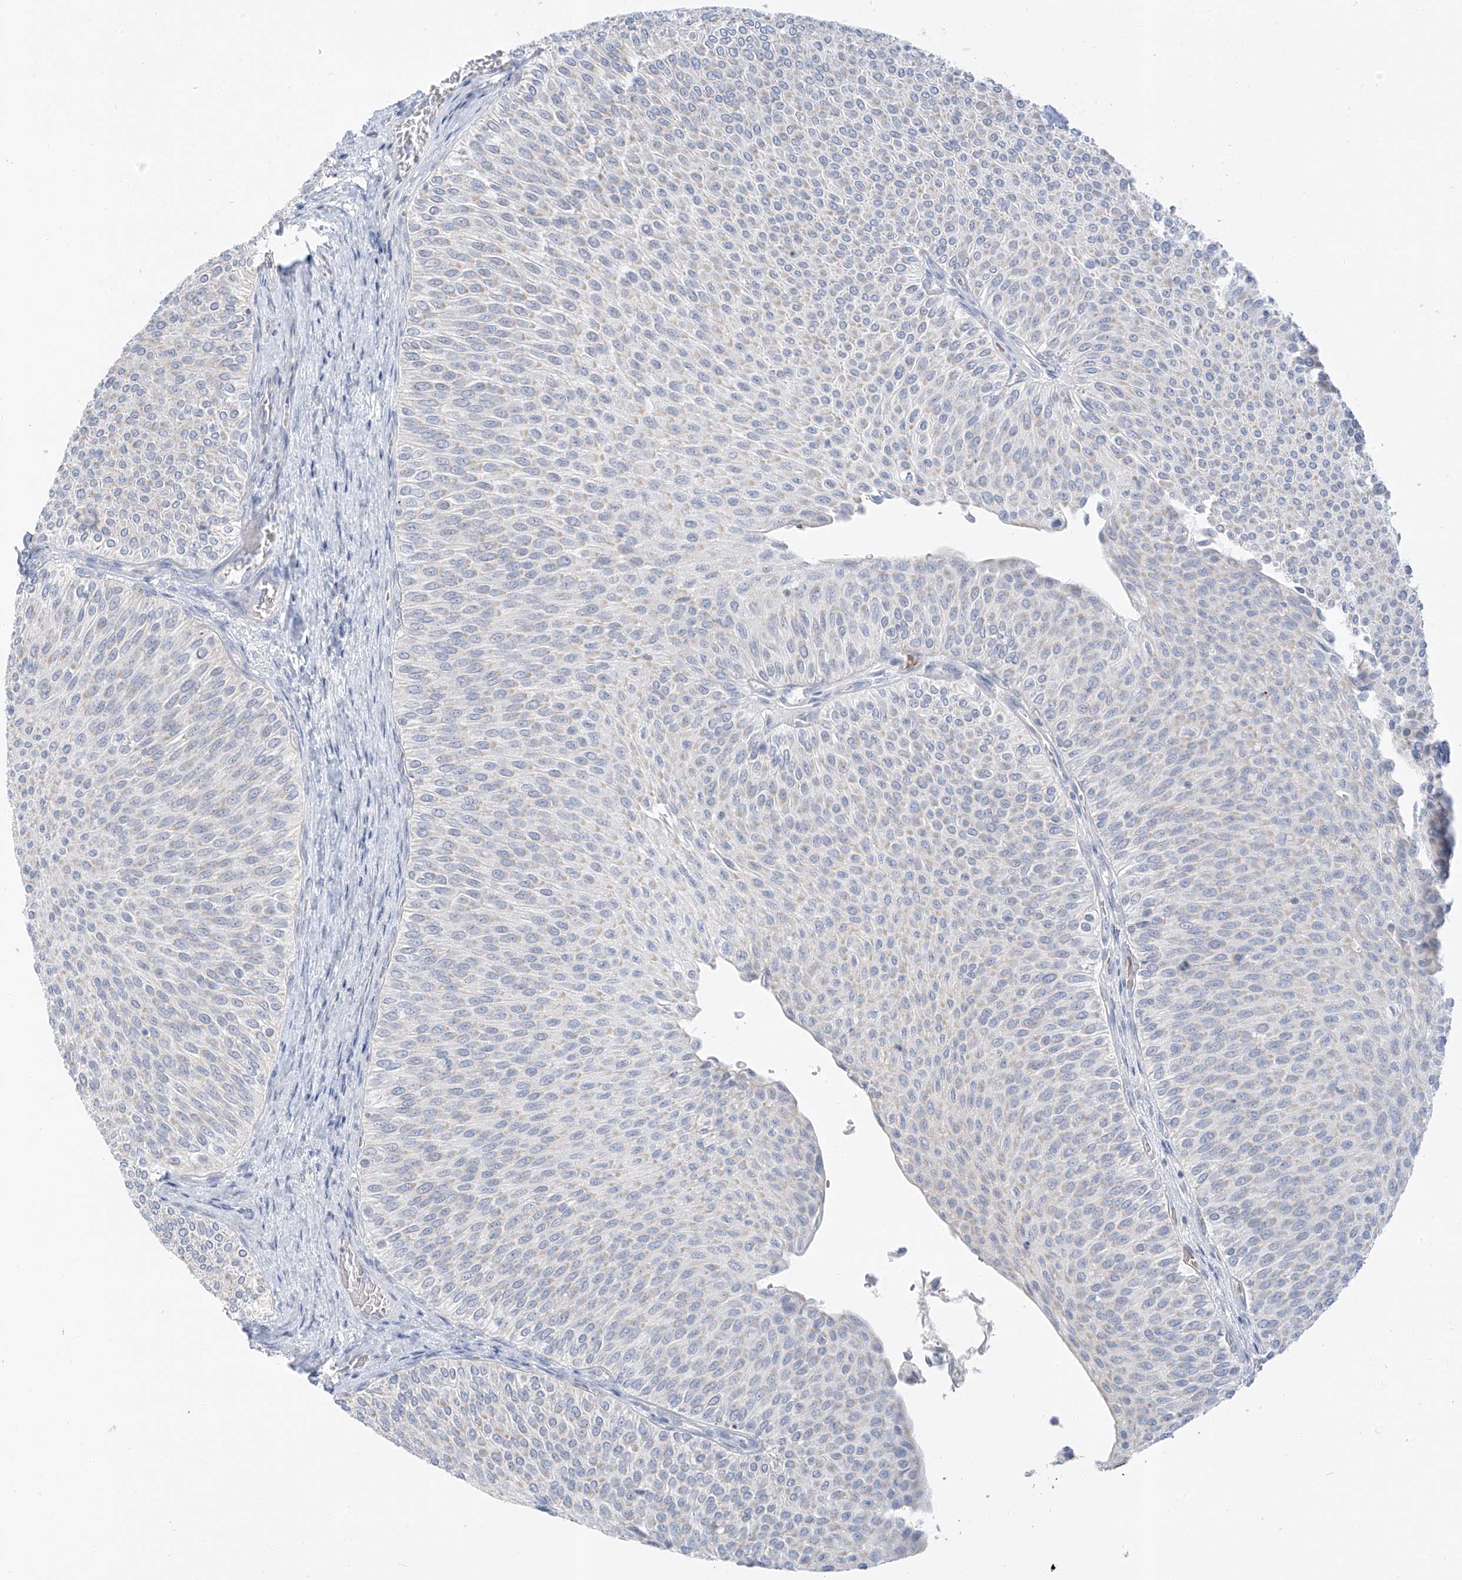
{"staining": {"intensity": "negative", "quantity": "none", "location": "none"}, "tissue": "urothelial cancer", "cell_type": "Tumor cells", "image_type": "cancer", "snomed": [{"axis": "morphology", "description": "Urothelial carcinoma, Low grade"}, {"axis": "topography", "description": "Urinary bladder"}], "caption": "A photomicrograph of human low-grade urothelial carcinoma is negative for staining in tumor cells. (DAB immunohistochemistry with hematoxylin counter stain).", "gene": "PGC", "patient": {"sex": "male", "age": 78}}